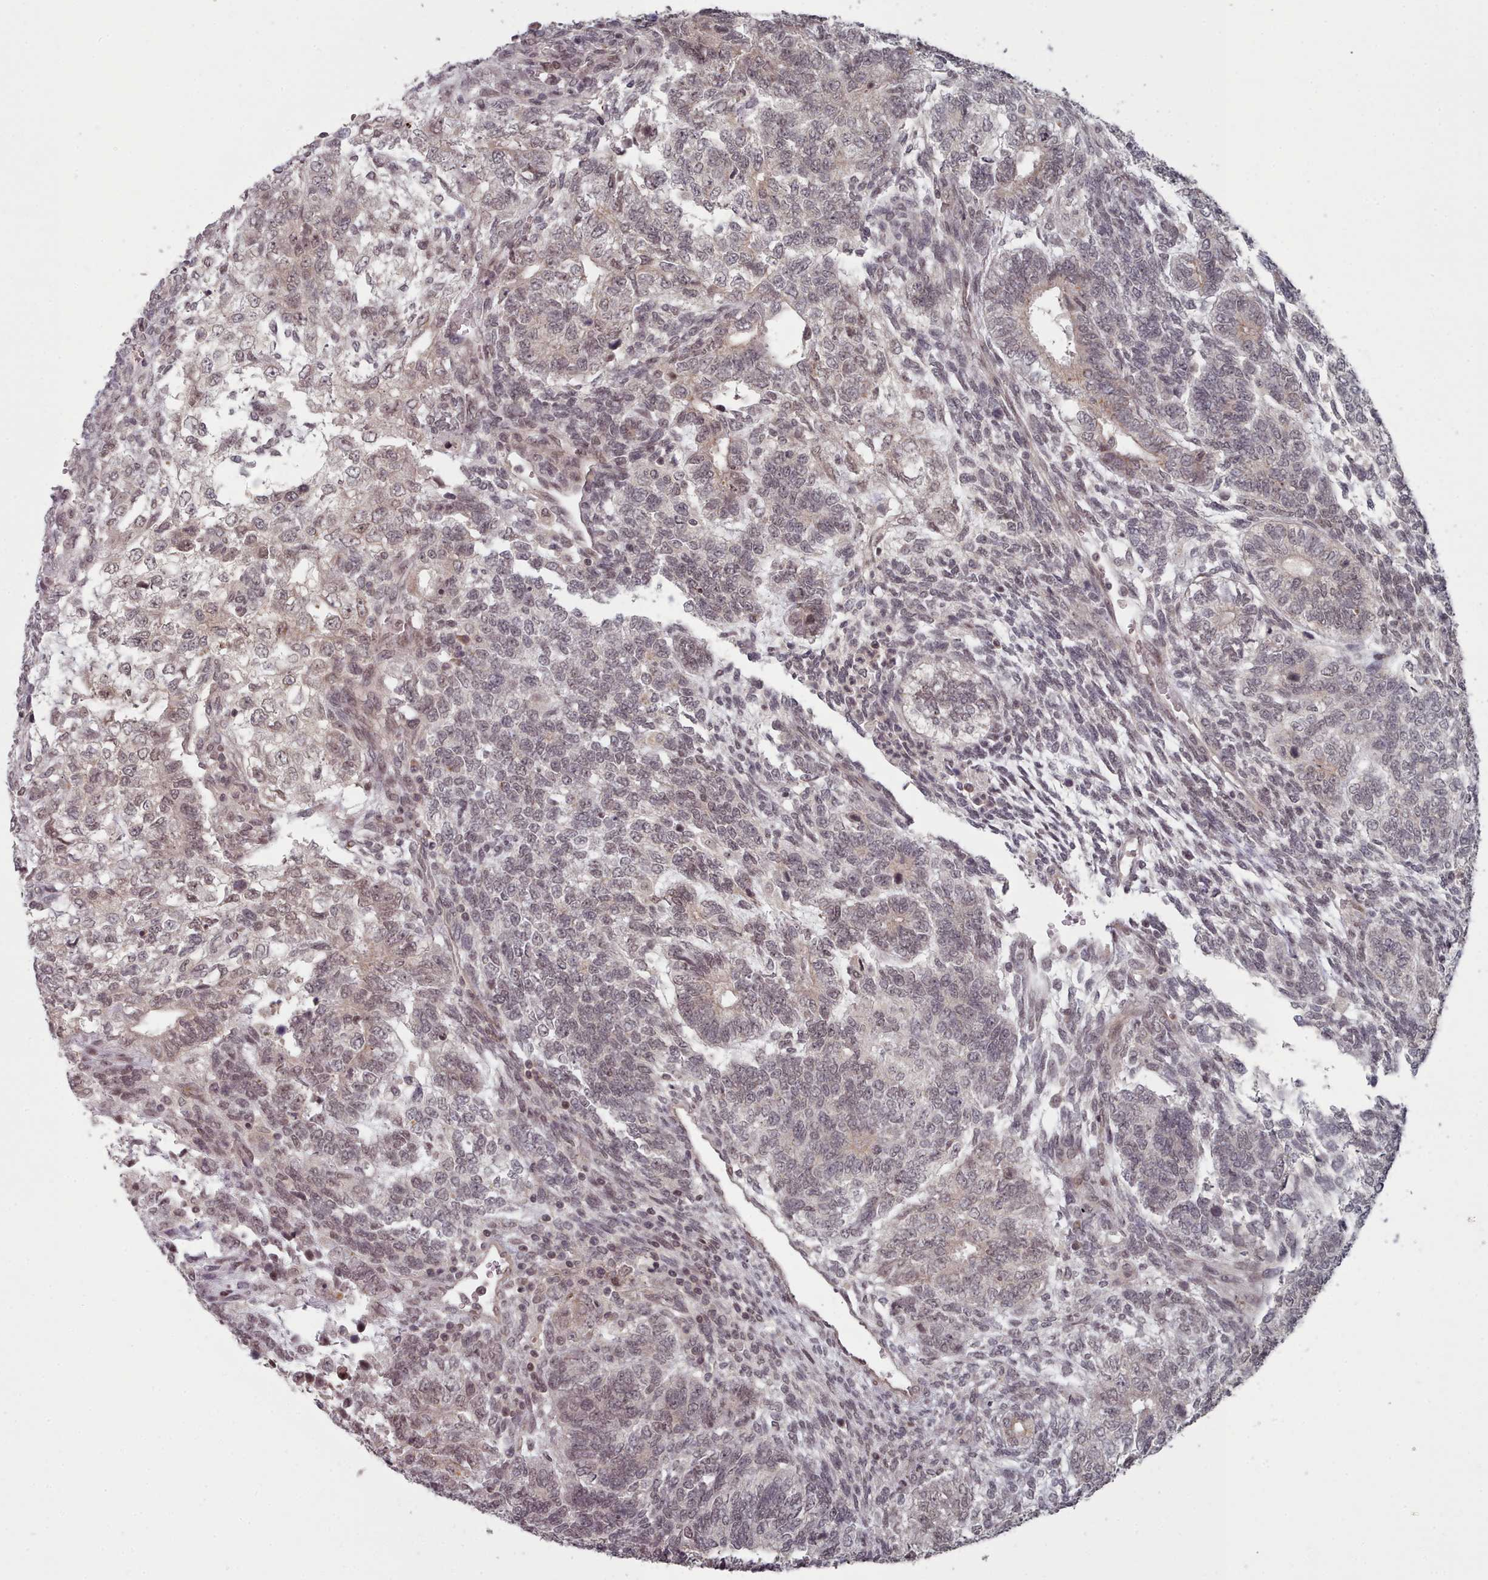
{"staining": {"intensity": "weak", "quantity": "<25%", "location": "cytoplasmic/membranous,nuclear"}, "tissue": "testis cancer", "cell_type": "Tumor cells", "image_type": "cancer", "snomed": [{"axis": "morphology", "description": "Carcinoma, Embryonal, NOS"}, {"axis": "topography", "description": "Testis"}], "caption": "High power microscopy image of an IHC histopathology image of testis embryonal carcinoma, revealing no significant positivity in tumor cells.", "gene": "HYAL3", "patient": {"sex": "male", "age": 23}}